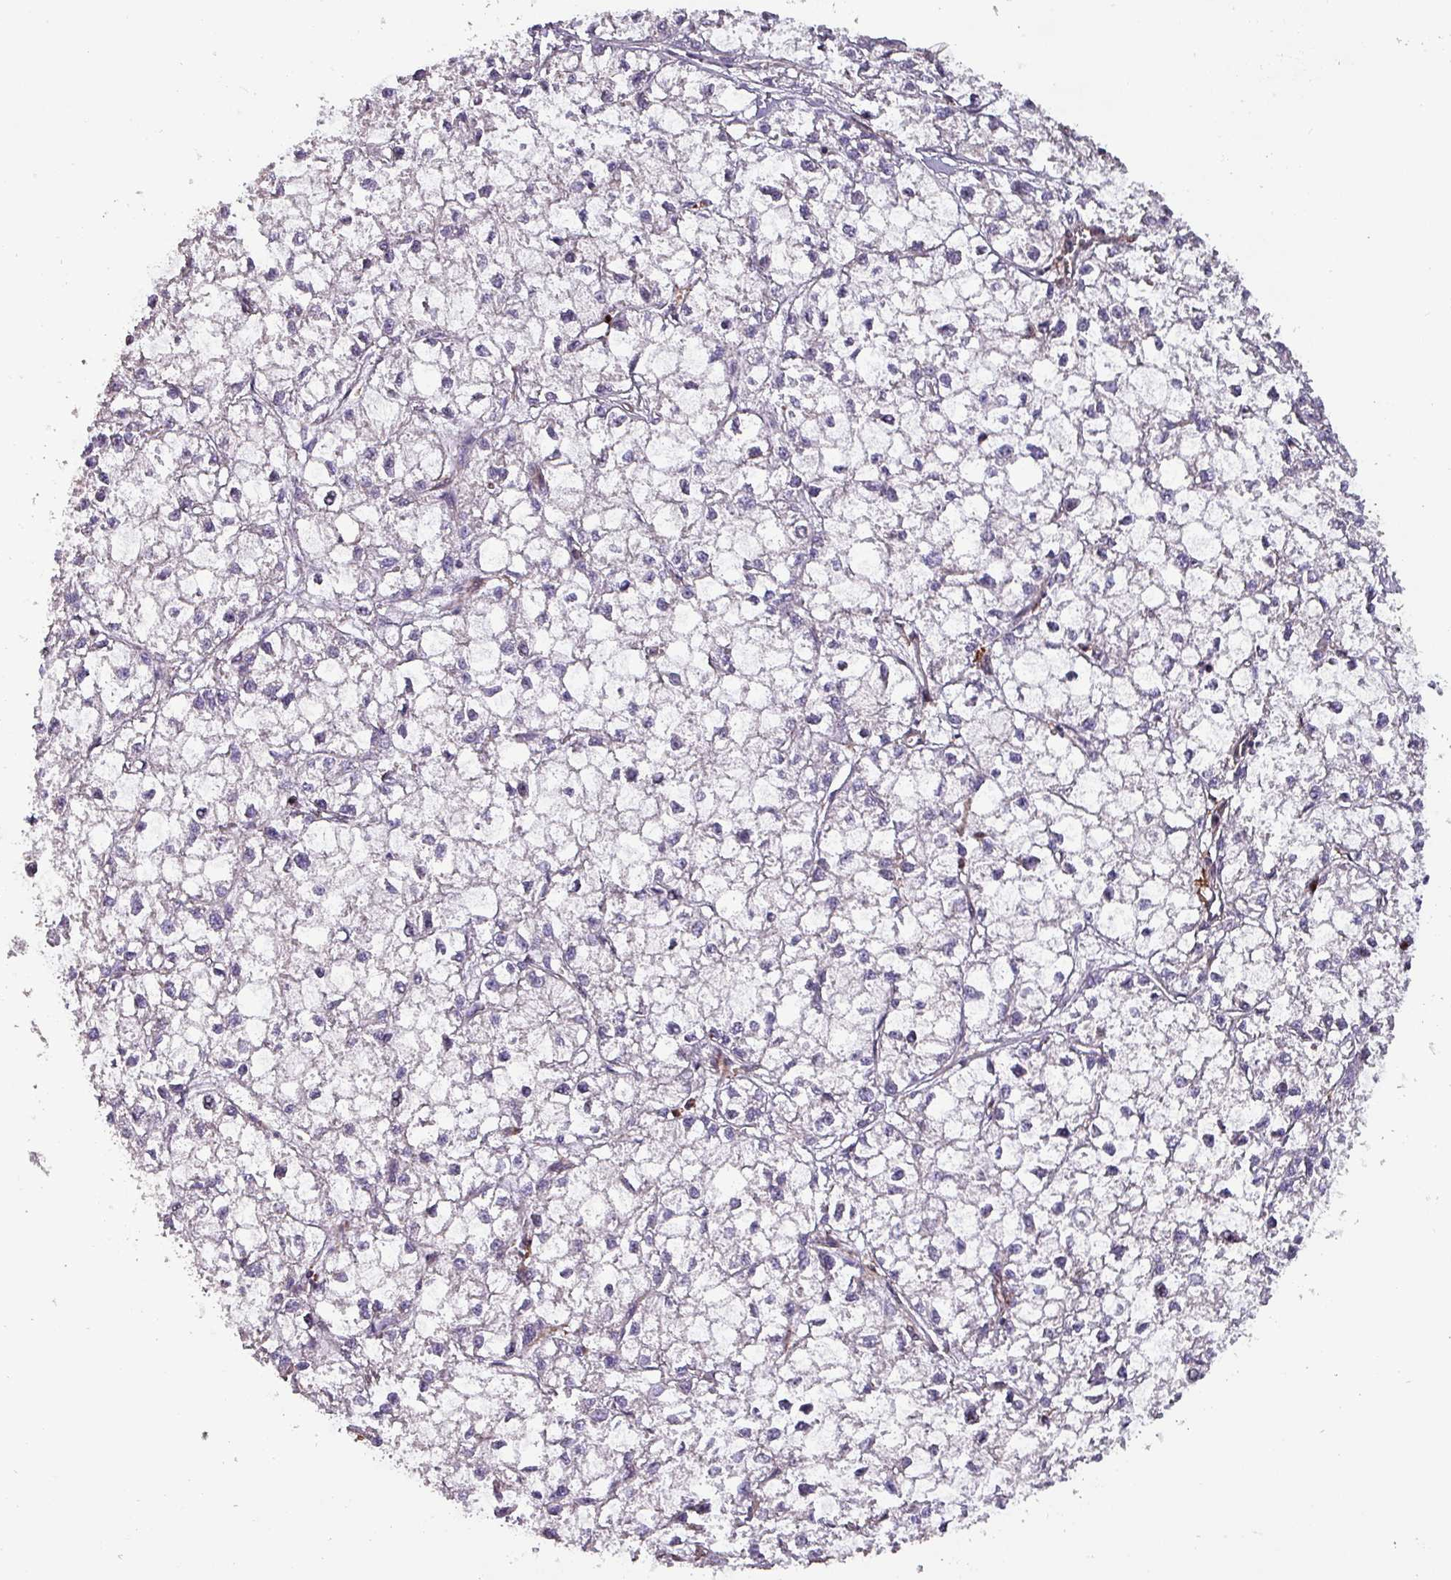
{"staining": {"intensity": "negative", "quantity": "none", "location": "none"}, "tissue": "liver cancer", "cell_type": "Tumor cells", "image_type": "cancer", "snomed": [{"axis": "morphology", "description": "Carcinoma, Hepatocellular, NOS"}, {"axis": "topography", "description": "Liver"}], "caption": "The immunohistochemistry (IHC) histopathology image has no significant positivity in tumor cells of liver cancer tissue.", "gene": "SCIN", "patient": {"sex": "female", "age": 43}}